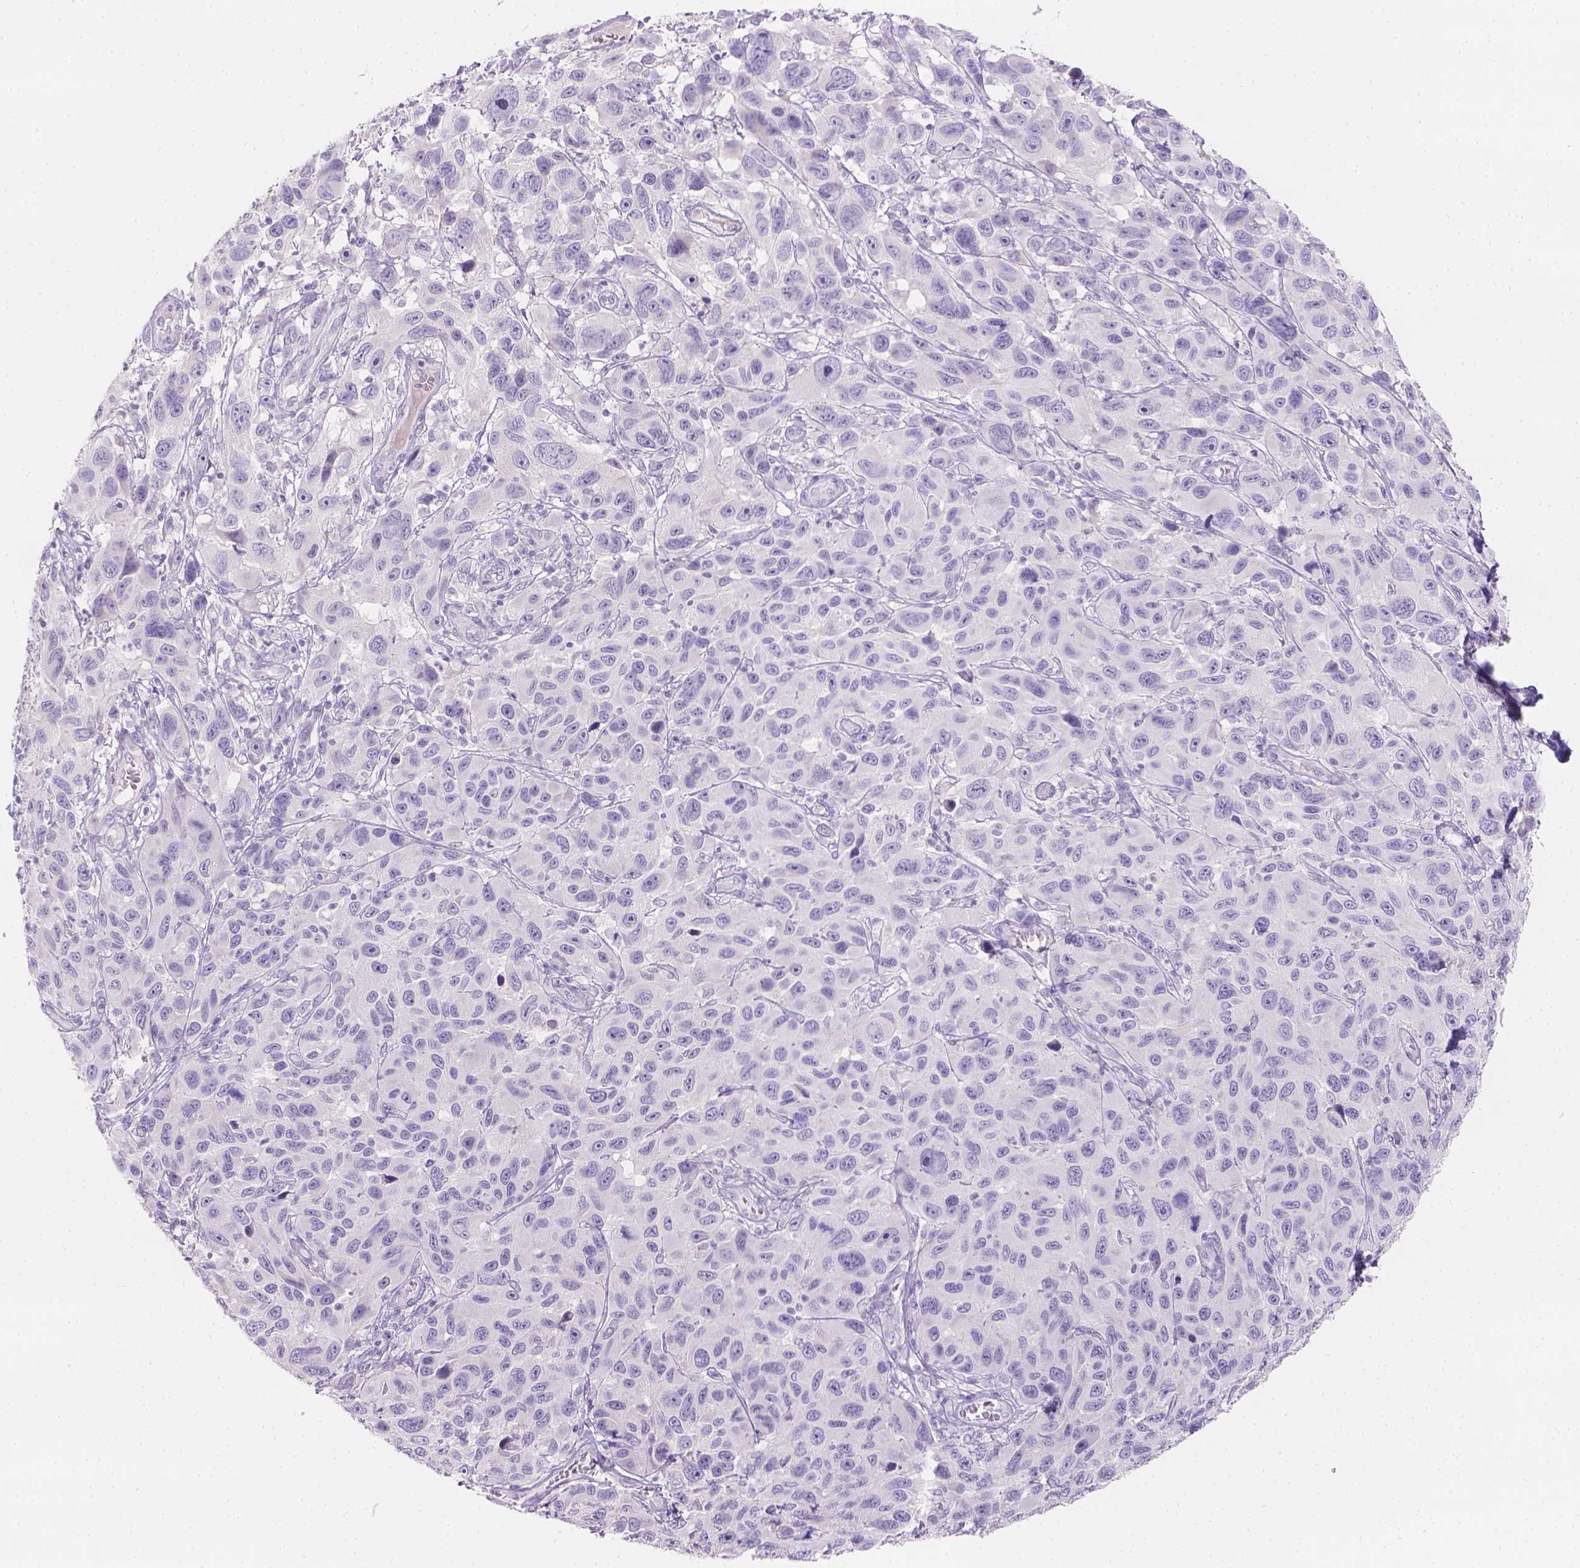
{"staining": {"intensity": "negative", "quantity": "none", "location": "none"}, "tissue": "melanoma", "cell_type": "Tumor cells", "image_type": "cancer", "snomed": [{"axis": "morphology", "description": "Malignant melanoma, NOS"}, {"axis": "topography", "description": "Skin"}], "caption": "A histopathology image of melanoma stained for a protein reveals no brown staining in tumor cells. (DAB (3,3'-diaminobenzidine) immunohistochemistry visualized using brightfield microscopy, high magnification).", "gene": "HTN3", "patient": {"sex": "male", "age": 53}}